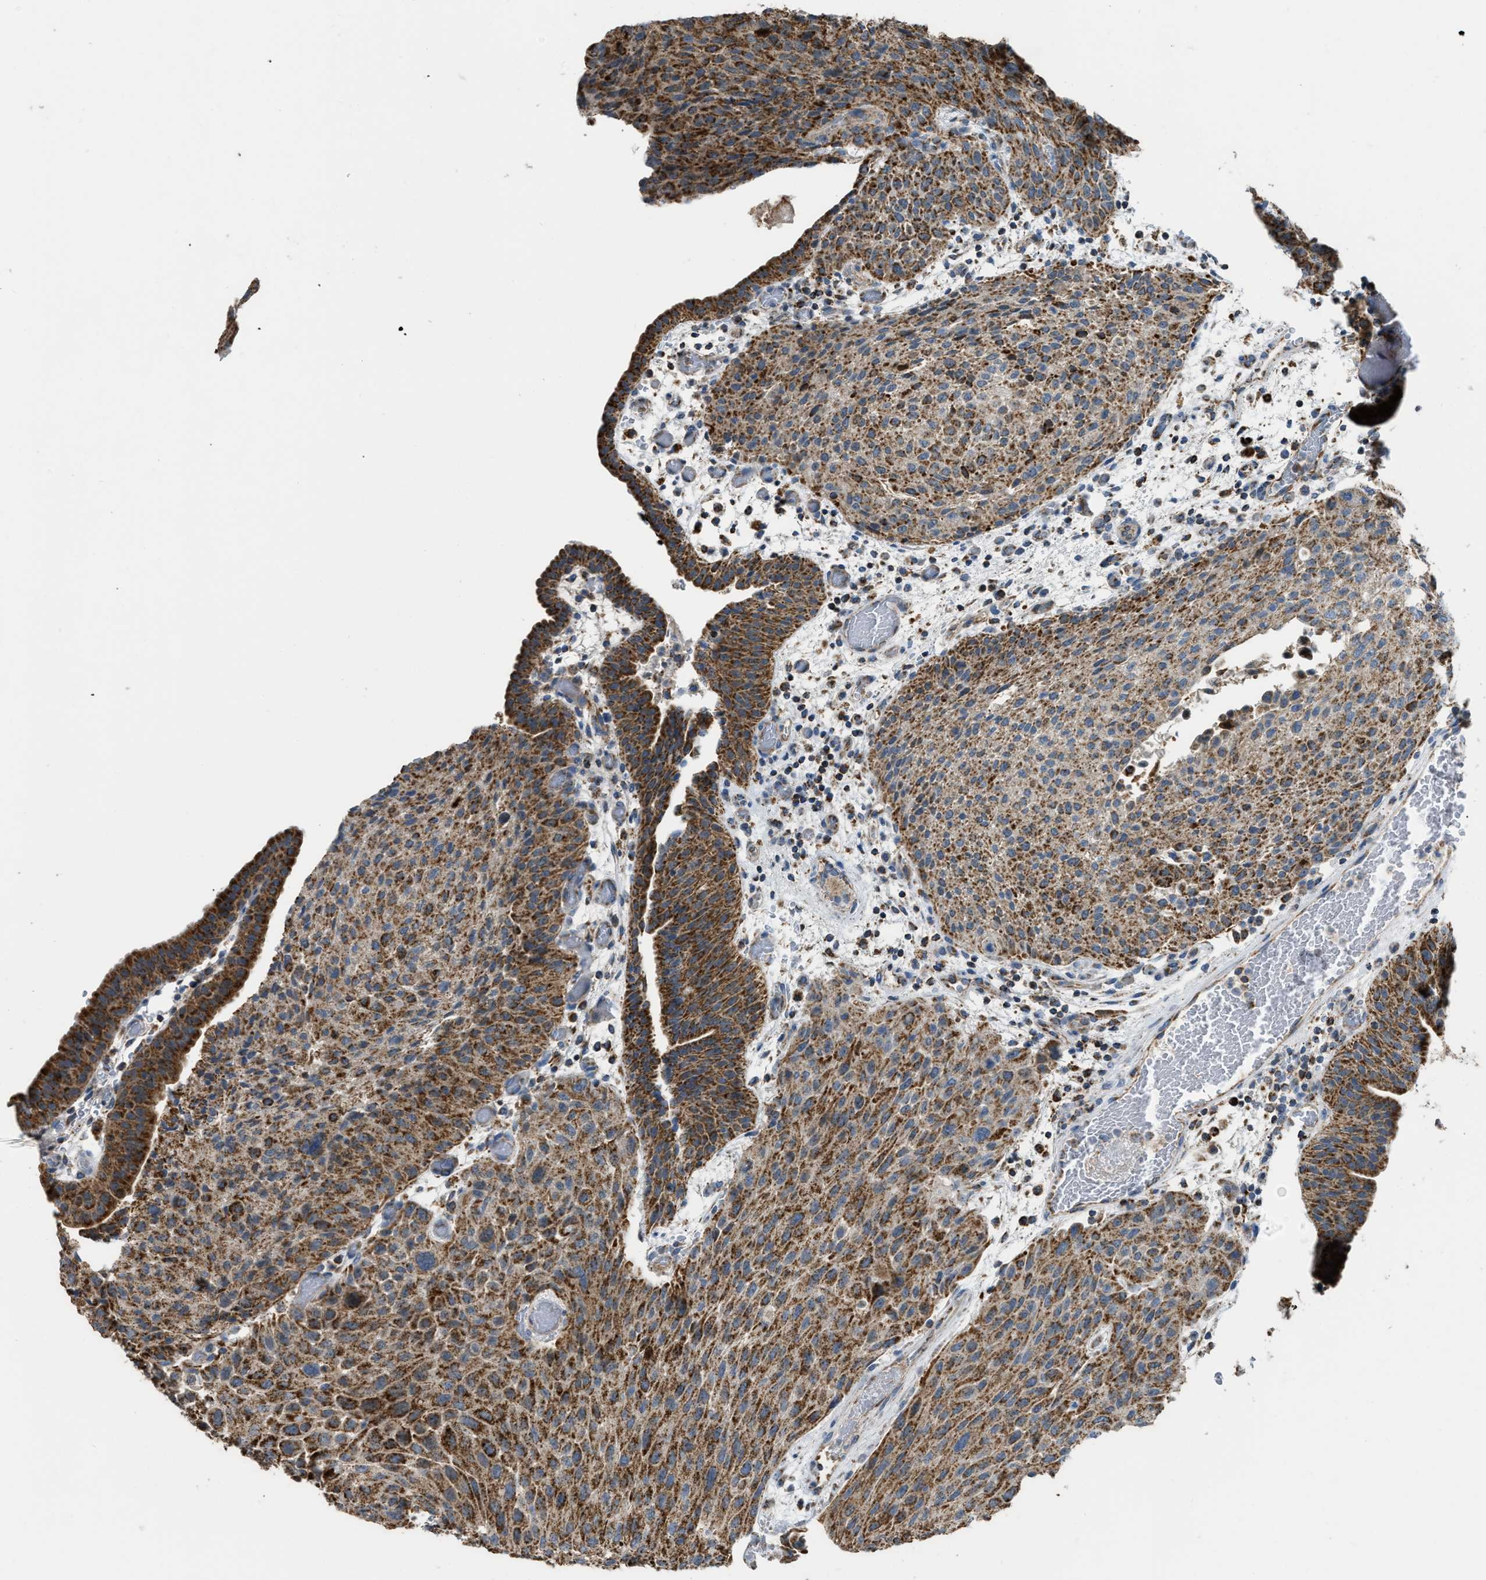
{"staining": {"intensity": "moderate", "quantity": ">75%", "location": "cytoplasmic/membranous"}, "tissue": "urothelial cancer", "cell_type": "Tumor cells", "image_type": "cancer", "snomed": [{"axis": "morphology", "description": "Urothelial carcinoma, Low grade"}, {"axis": "morphology", "description": "Urothelial carcinoma, High grade"}, {"axis": "topography", "description": "Urinary bladder"}], "caption": "Immunohistochemical staining of human urothelial carcinoma (high-grade) exhibits medium levels of moderate cytoplasmic/membranous protein staining in about >75% of tumor cells.", "gene": "ETFB", "patient": {"sex": "male", "age": 35}}